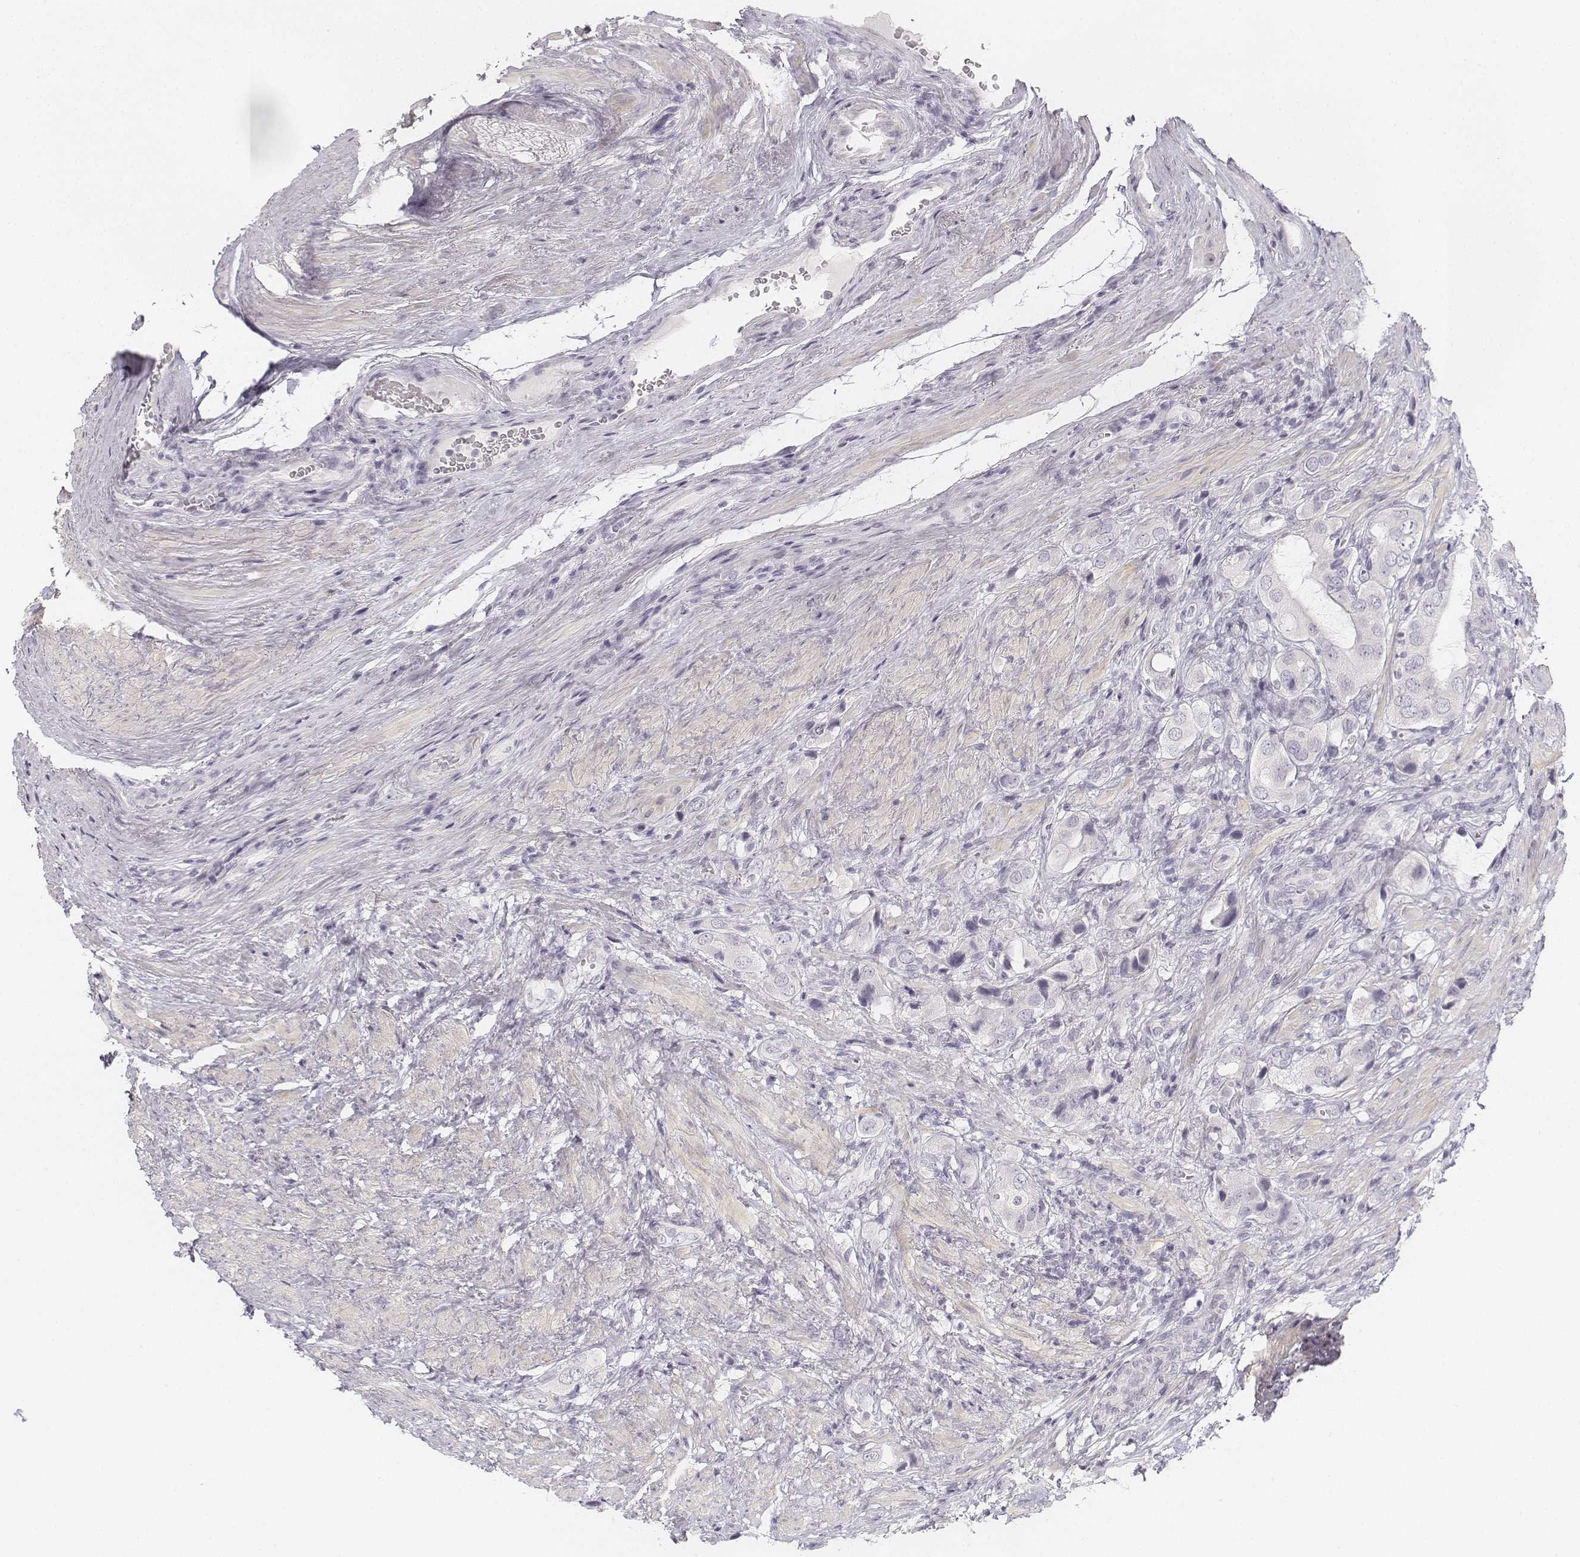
{"staining": {"intensity": "negative", "quantity": "none", "location": "none"}, "tissue": "prostate cancer", "cell_type": "Tumor cells", "image_type": "cancer", "snomed": [{"axis": "morphology", "description": "Adenocarcinoma, NOS"}, {"axis": "topography", "description": "Prostate"}], "caption": "Tumor cells are negative for protein expression in human adenocarcinoma (prostate).", "gene": "KRT25", "patient": {"sex": "male", "age": 63}}